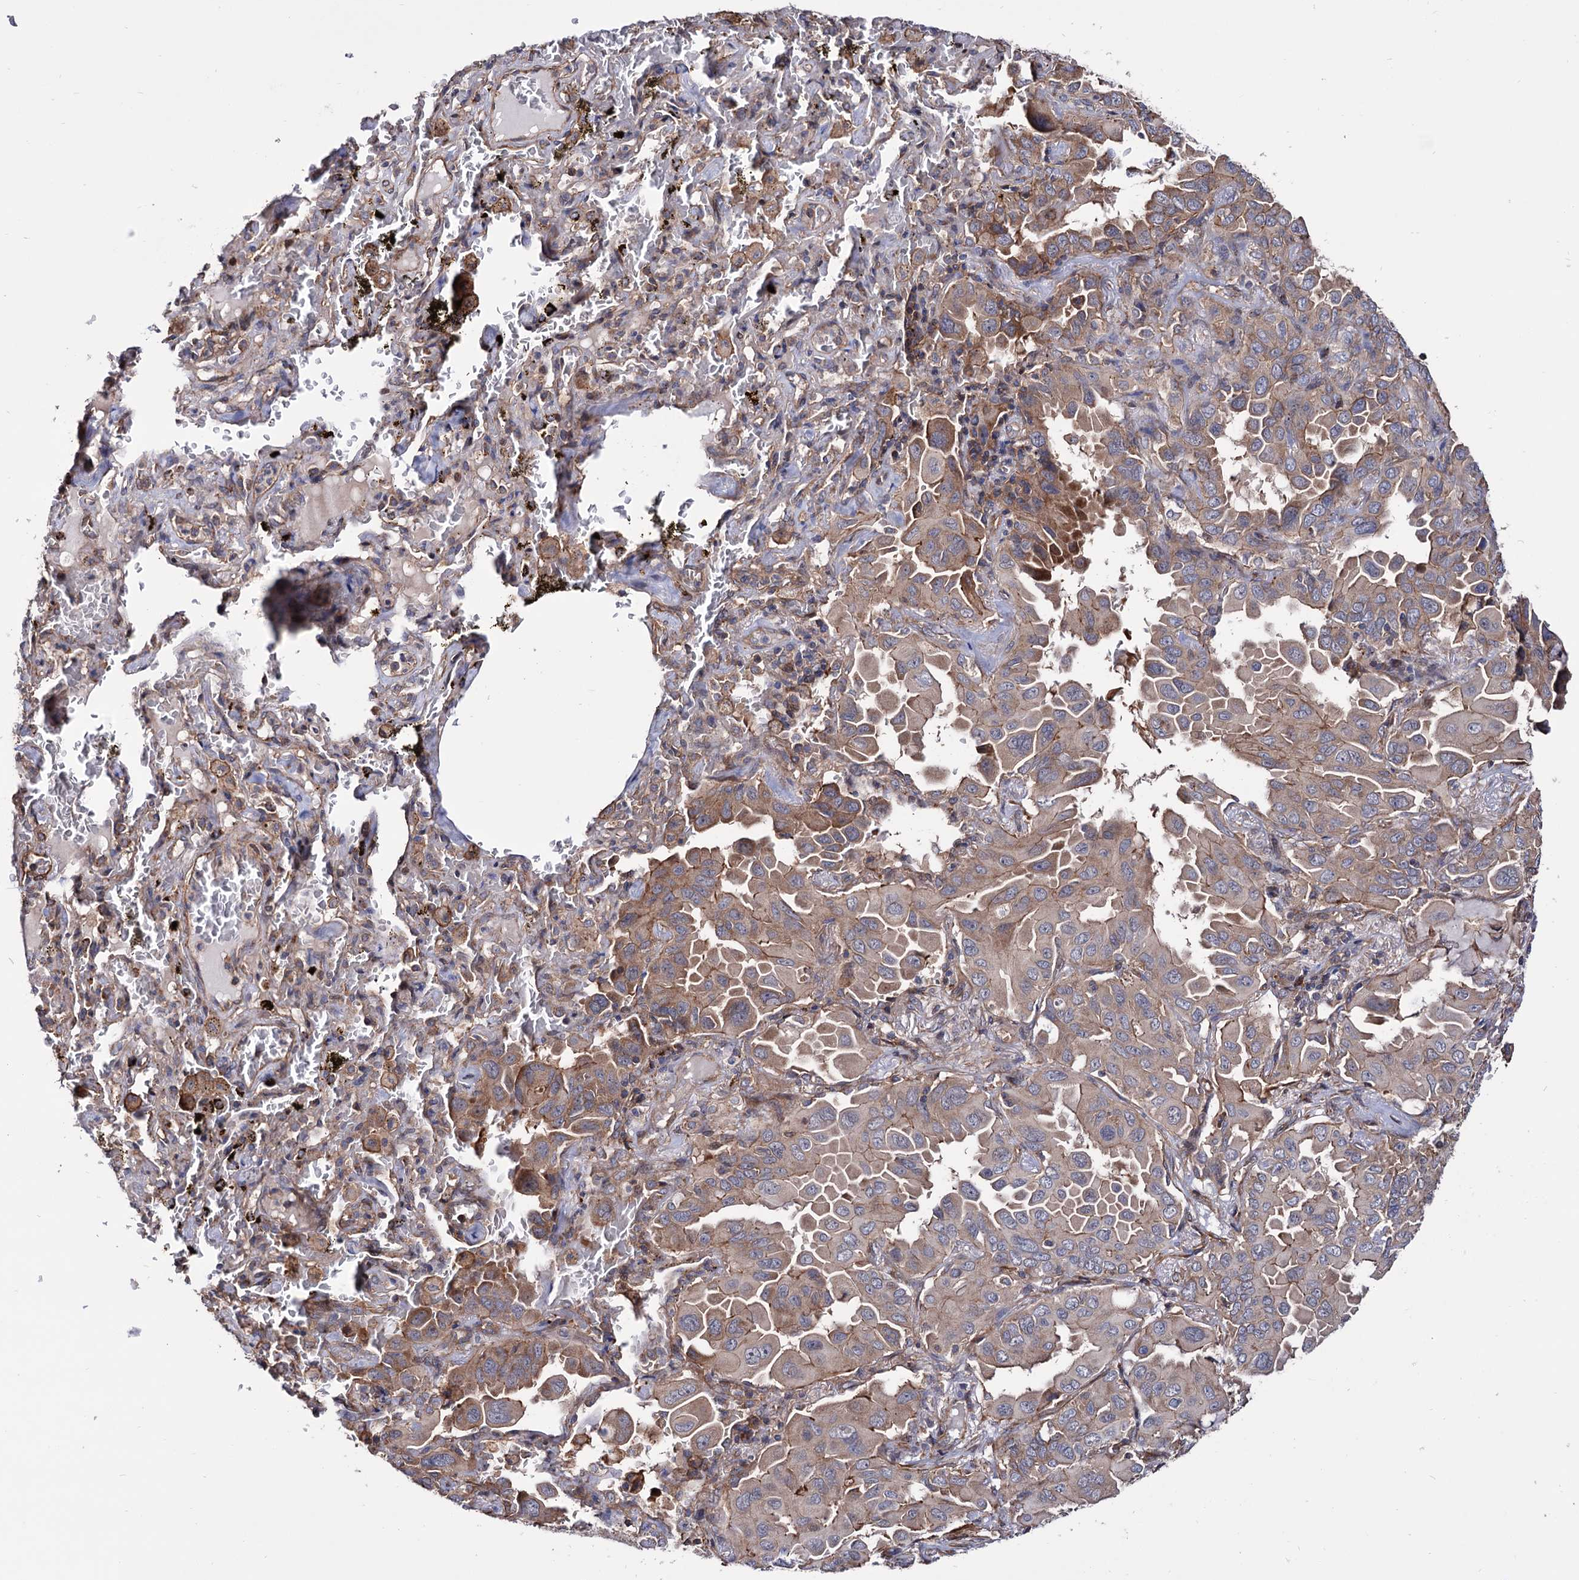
{"staining": {"intensity": "weak", "quantity": "25%-75%", "location": "cytoplasmic/membranous"}, "tissue": "lung cancer", "cell_type": "Tumor cells", "image_type": "cancer", "snomed": [{"axis": "morphology", "description": "Adenocarcinoma, NOS"}, {"axis": "topography", "description": "Lung"}], "caption": "Human adenocarcinoma (lung) stained with a brown dye reveals weak cytoplasmic/membranous positive positivity in approximately 25%-75% of tumor cells.", "gene": "FERMT2", "patient": {"sex": "male", "age": 64}}